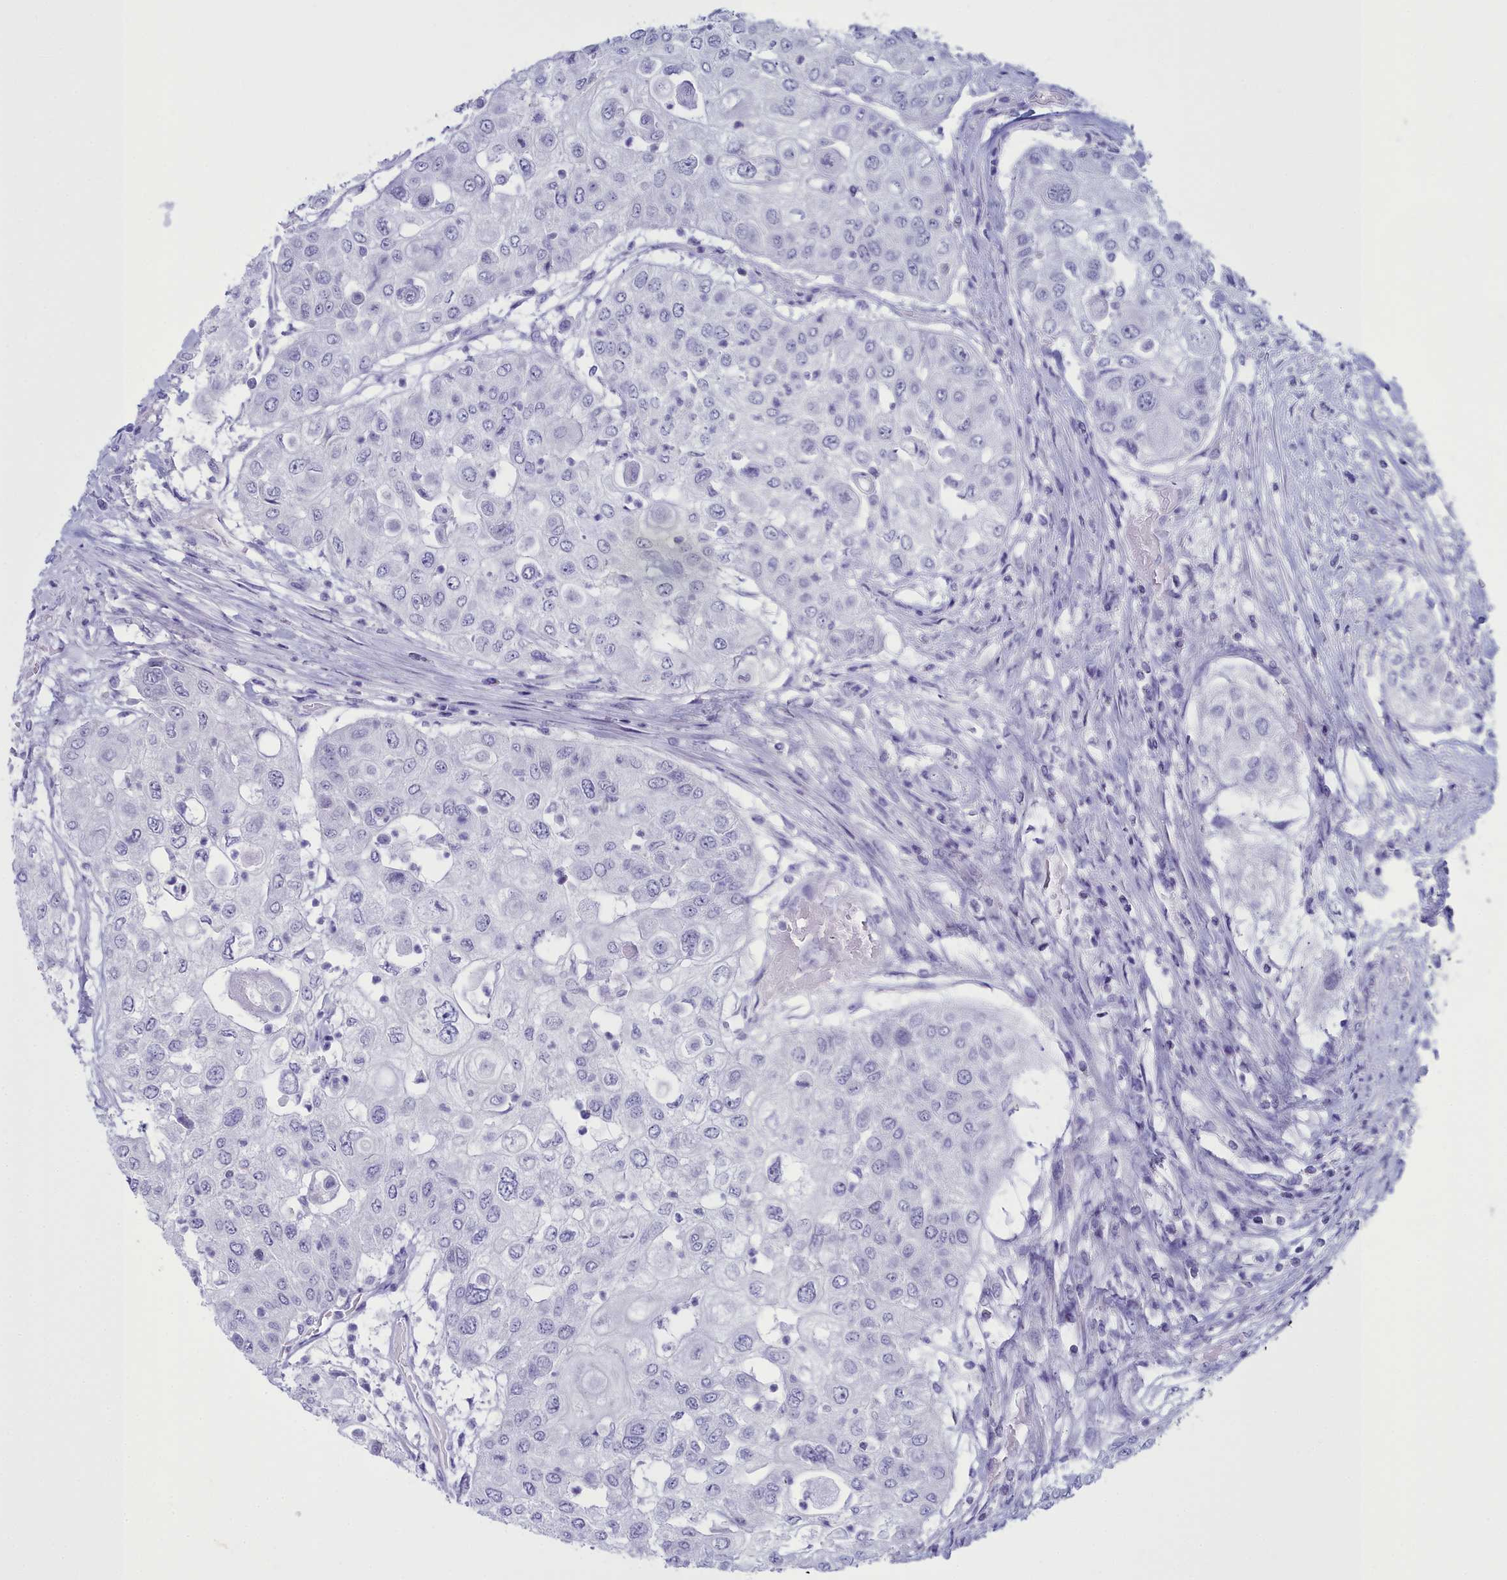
{"staining": {"intensity": "negative", "quantity": "none", "location": "none"}, "tissue": "urothelial cancer", "cell_type": "Tumor cells", "image_type": "cancer", "snomed": [{"axis": "morphology", "description": "Urothelial carcinoma, High grade"}, {"axis": "topography", "description": "Urinary bladder"}], "caption": "This is a histopathology image of immunohistochemistry (IHC) staining of urothelial cancer, which shows no positivity in tumor cells. (DAB (3,3'-diaminobenzidine) immunohistochemistry with hematoxylin counter stain).", "gene": "MAP6", "patient": {"sex": "female", "age": 79}}